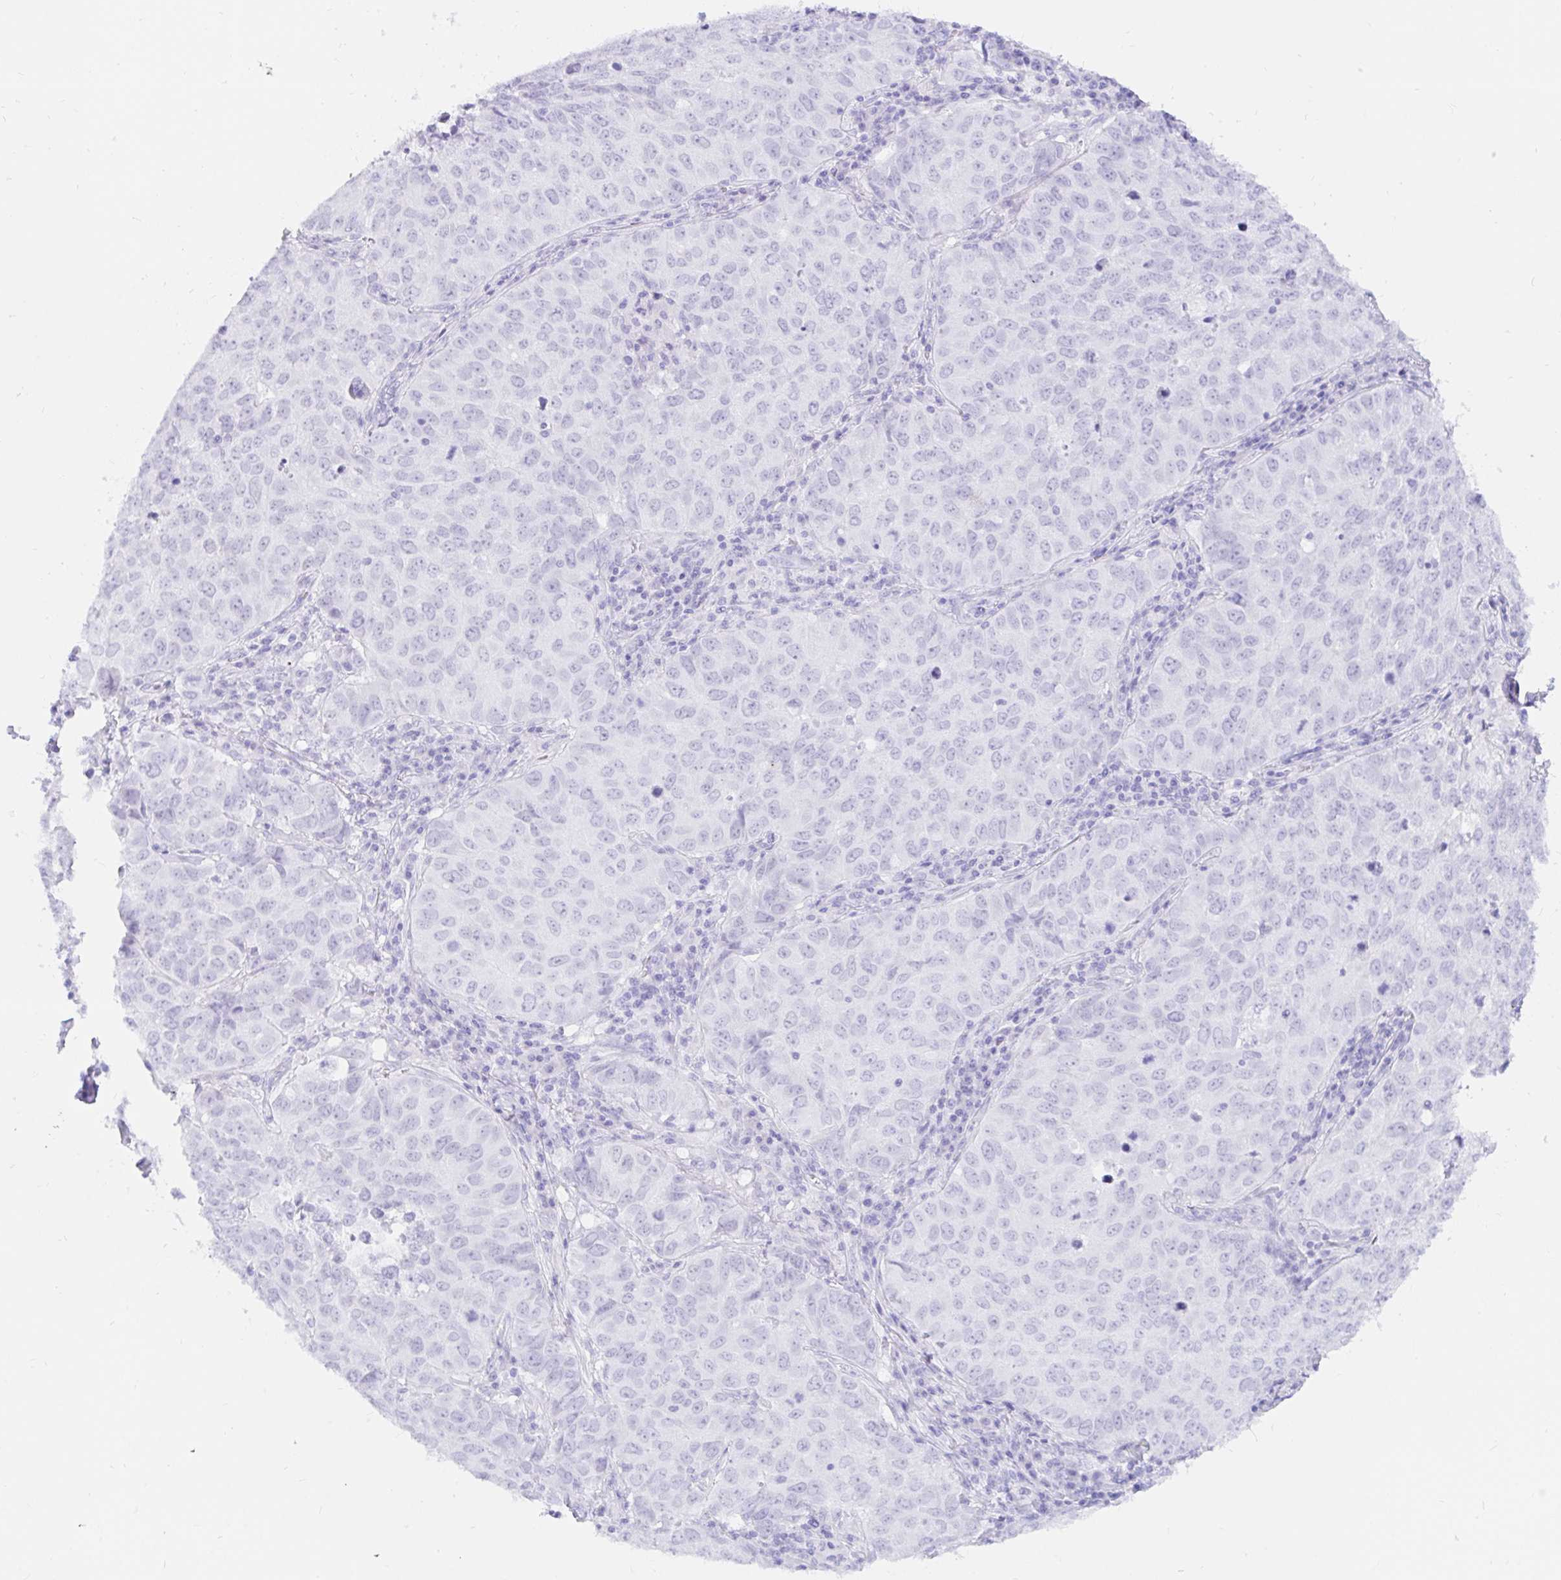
{"staining": {"intensity": "negative", "quantity": "none", "location": "none"}, "tissue": "lung cancer", "cell_type": "Tumor cells", "image_type": "cancer", "snomed": [{"axis": "morphology", "description": "Adenocarcinoma, NOS"}, {"axis": "topography", "description": "Lung"}], "caption": "Immunohistochemistry of lung cancer shows no expression in tumor cells. (Stains: DAB IHC with hematoxylin counter stain, Microscopy: brightfield microscopy at high magnification).", "gene": "OR6T1", "patient": {"sex": "female", "age": 50}}